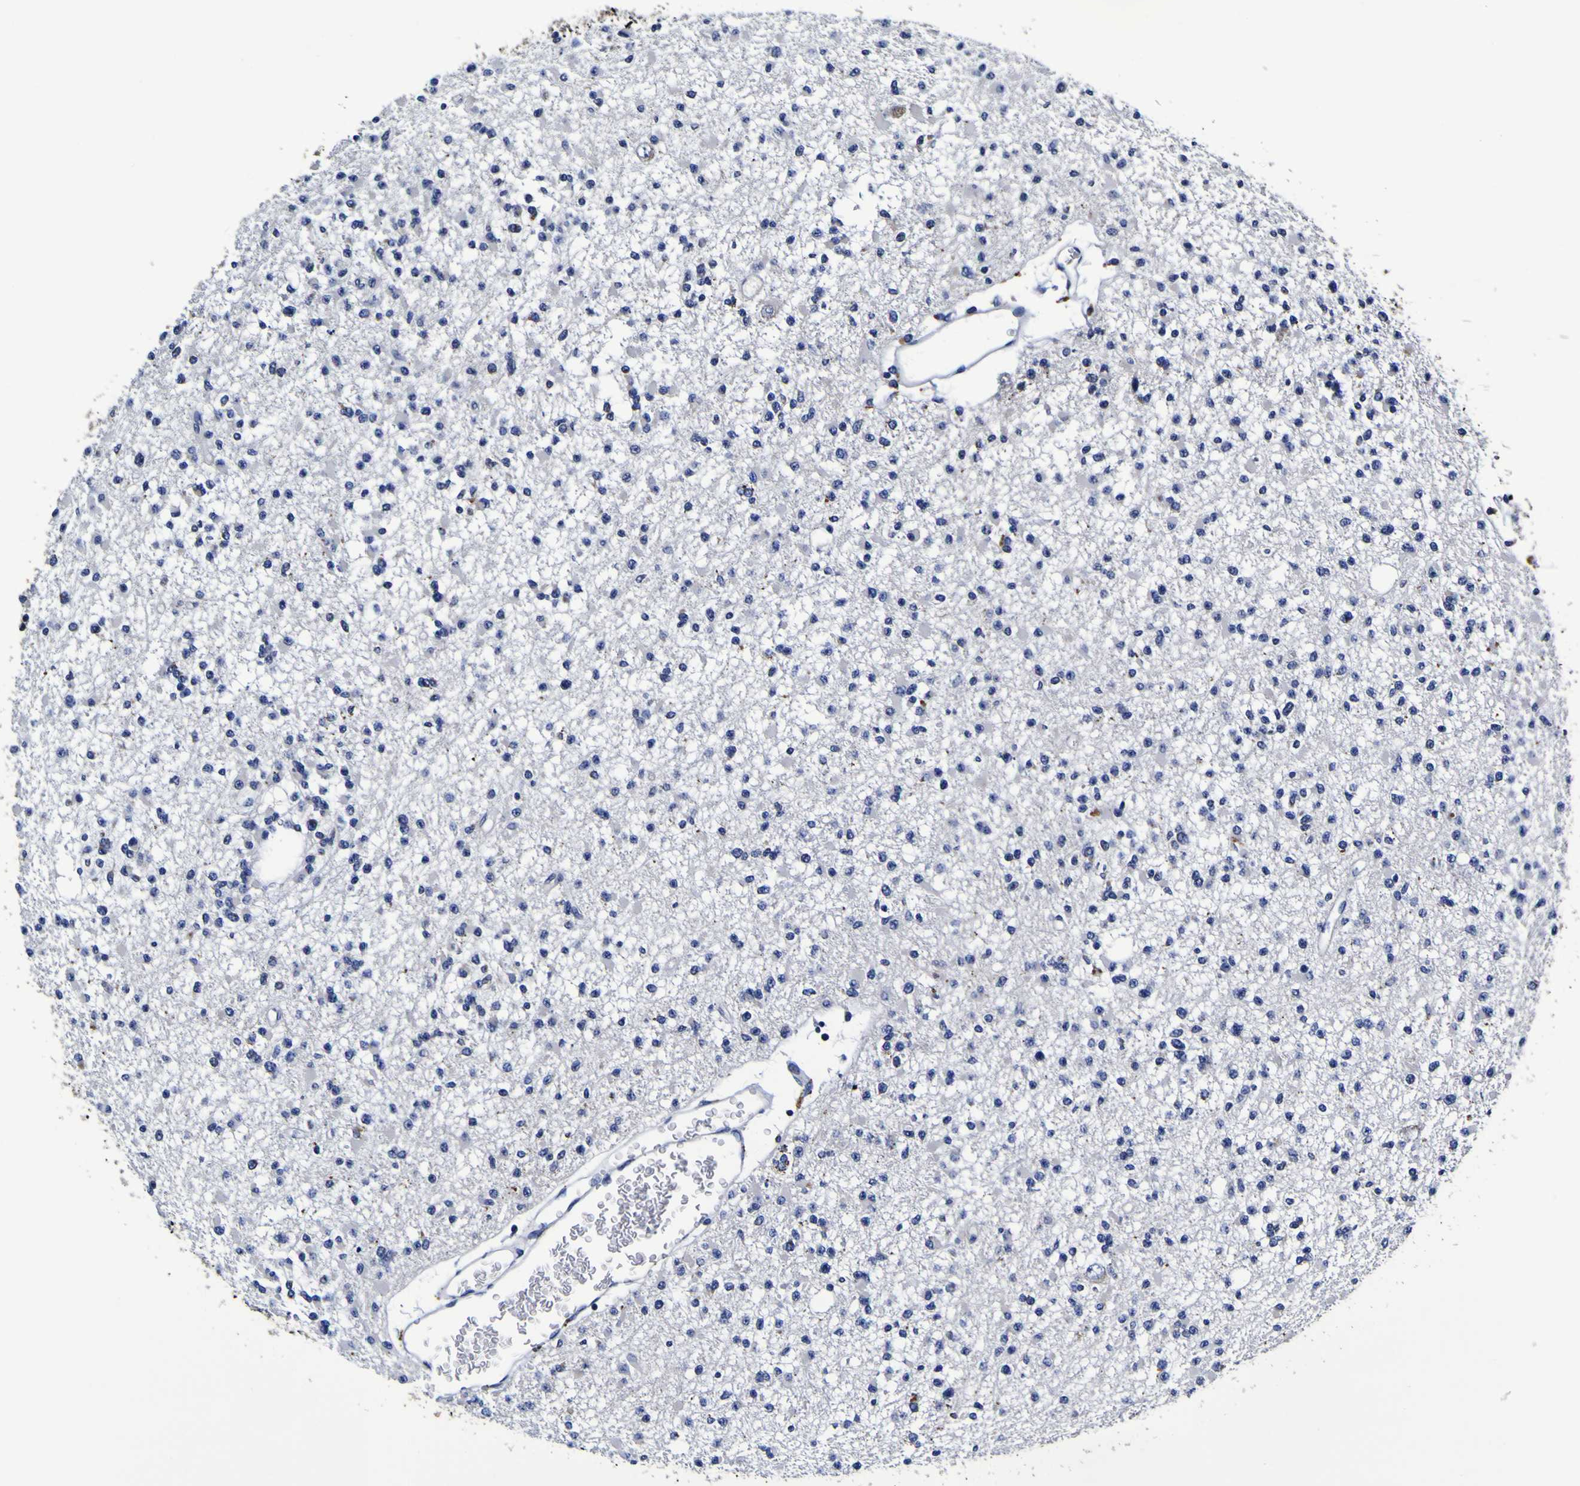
{"staining": {"intensity": "negative", "quantity": "none", "location": "none"}, "tissue": "glioma", "cell_type": "Tumor cells", "image_type": "cancer", "snomed": [{"axis": "morphology", "description": "Glioma, malignant, Low grade"}, {"axis": "topography", "description": "Brain"}], "caption": "Protein analysis of low-grade glioma (malignant) displays no significant expression in tumor cells.", "gene": "PANK4", "patient": {"sex": "female", "age": 22}}